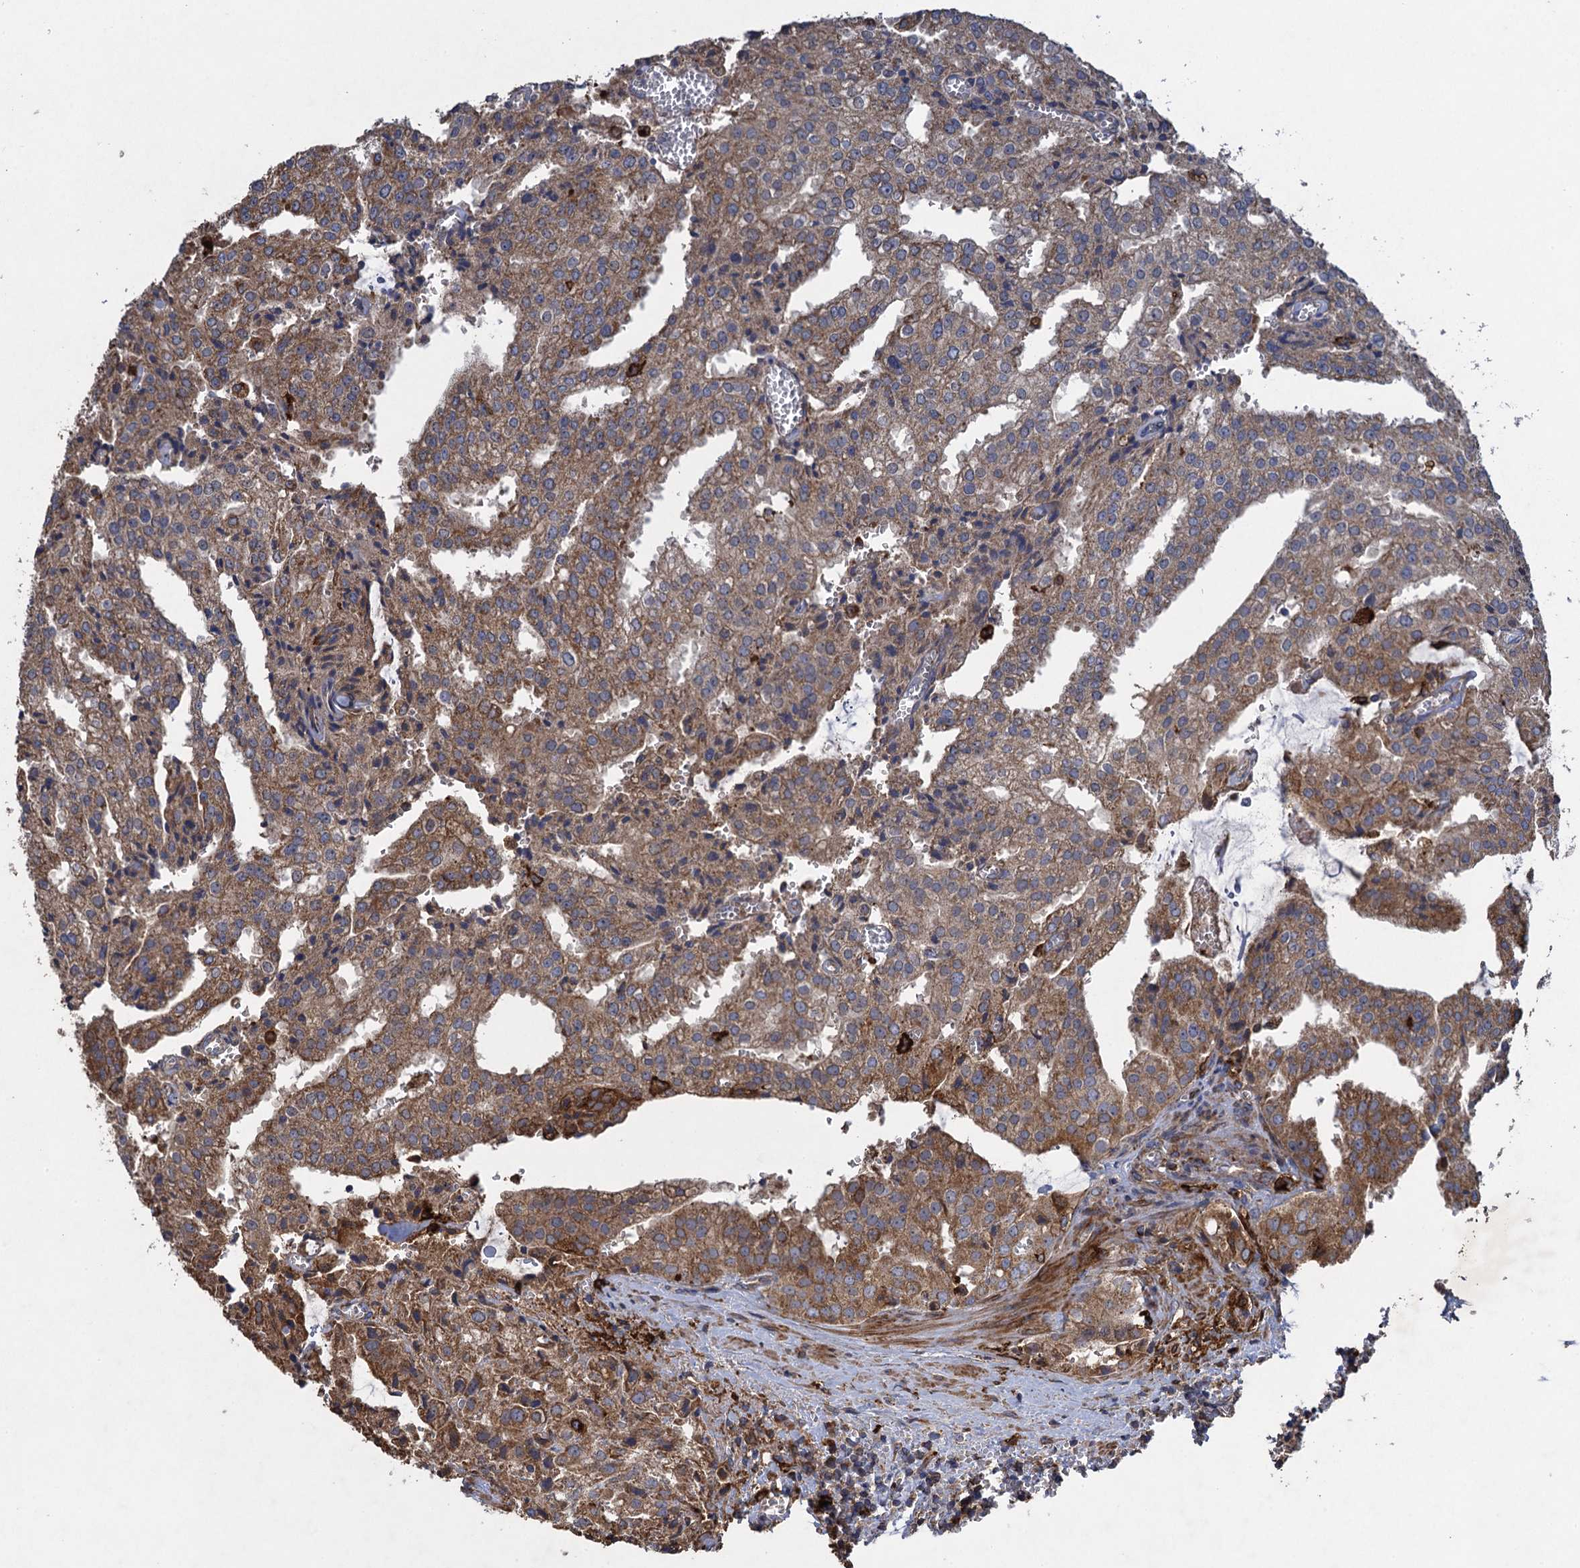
{"staining": {"intensity": "moderate", "quantity": ">75%", "location": "cytoplasmic/membranous"}, "tissue": "prostate cancer", "cell_type": "Tumor cells", "image_type": "cancer", "snomed": [{"axis": "morphology", "description": "Adenocarcinoma, High grade"}, {"axis": "topography", "description": "Prostate"}], "caption": "IHC (DAB (3,3'-diaminobenzidine)) staining of prostate cancer (high-grade adenocarcinoma) shows moderate cytoplasmic/membranous protein staining in approximately >75% of tumor cells.", "gene": "TXNDC11", "patient": {"sex": "male", "age": 68}}